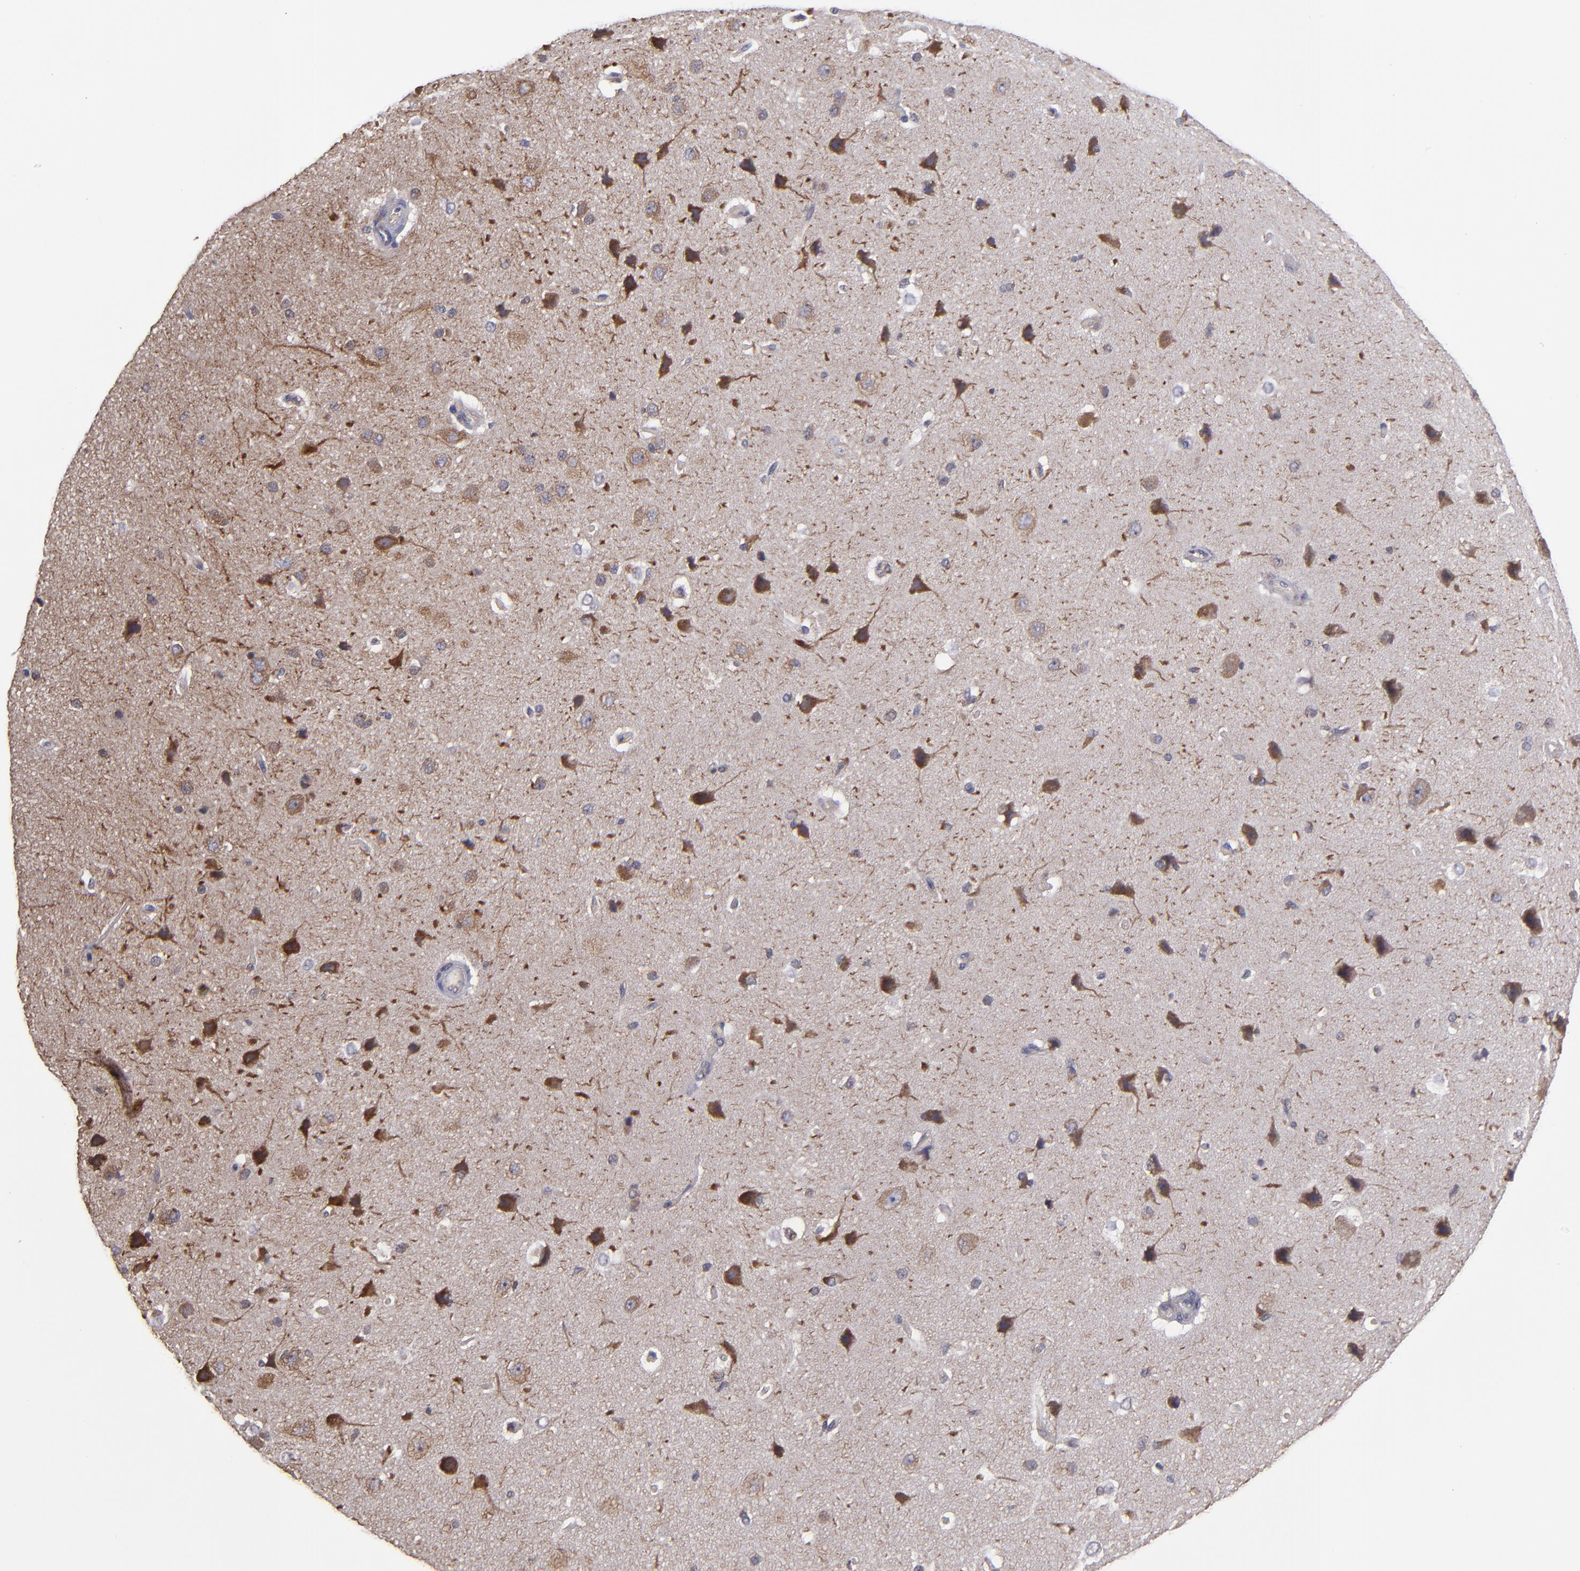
{"staining": {"intensity": "negative", "quantity": "none", "location": "none"}, "tissue": "cerebral cortex", "cell_type": "Endothelial cells", "image_type": "normal", "snomed": [{"axis": "morphology", "description": "Normal tissue, NOS"}, {"axis": "topography", "description": "Cerebral cortex"}], "caption": "Immunohistochemistry (IHC) photomicrograph of unremarkable cerebral cortex stained for a protein (brown), which shows no positivity in endothelial cells. The staining was performed using DAB (3,3'-diaminobenzidine) to visualize the protein expression in brown, while the nuclei were stained in blue with hematoxylin (Magnification: 20x).", "gene": "NF2", "patient": {"sex": "female", "age": 45}}